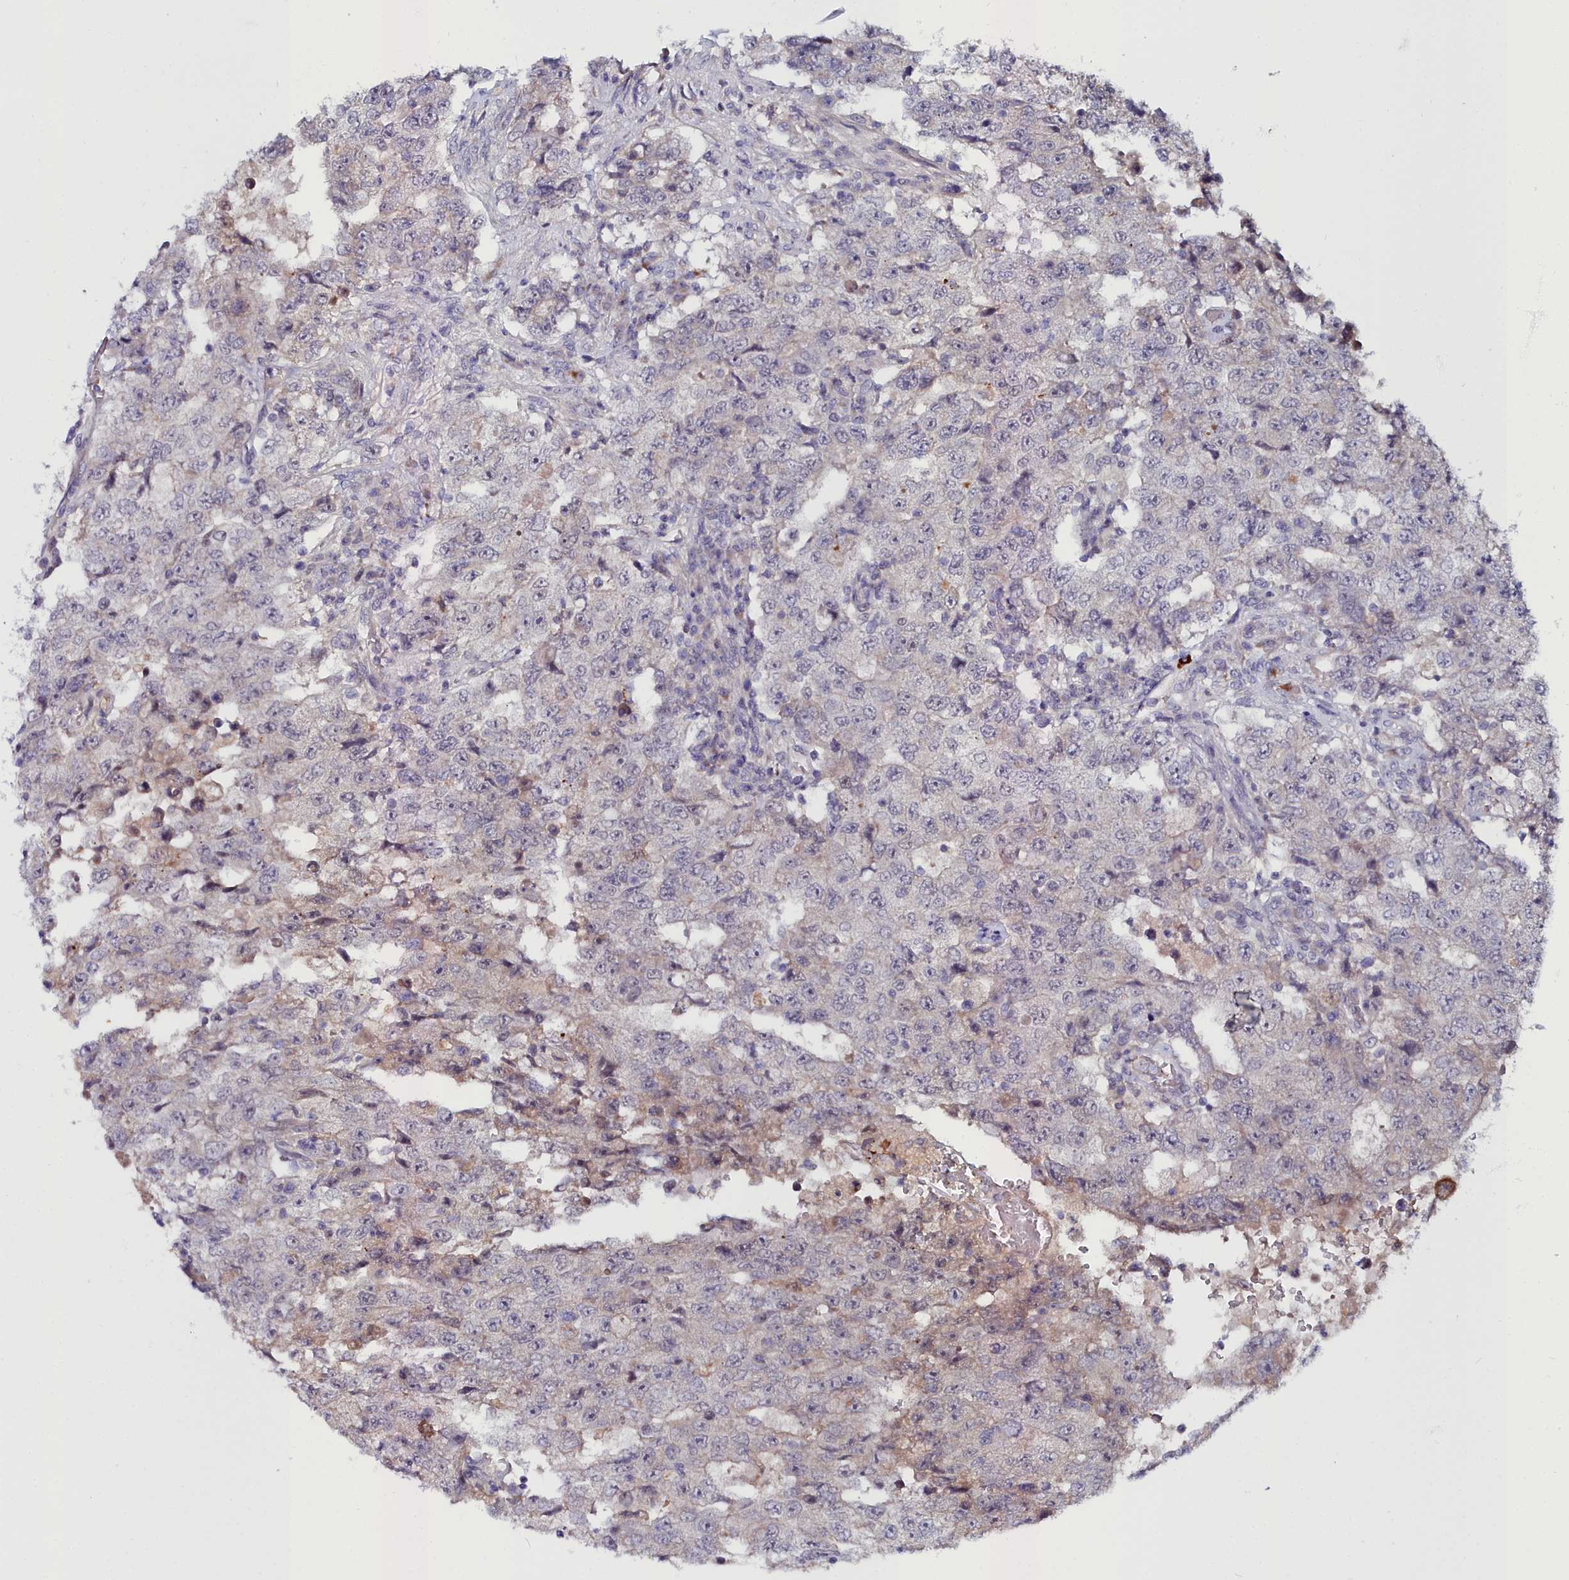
{"staining": {"intensity": "negative", "quantity": "none", "location": "none"}, "tissue": "testis cancer", "cell_type": "Tumor cells", "image_type": "cancer", "snomed": [{"axis": "morphology", "description": "Carcinoma, Embryonal, NOS"}, {"axis": "topography", "description": "Testis"}], "caption": "Embryonal carcinoma (testis) was stained to show a protein in brown. There is no significant staining in tumor cells.", "gene": "KCTD18", "patient": {"sex": "male", "age": 26}}